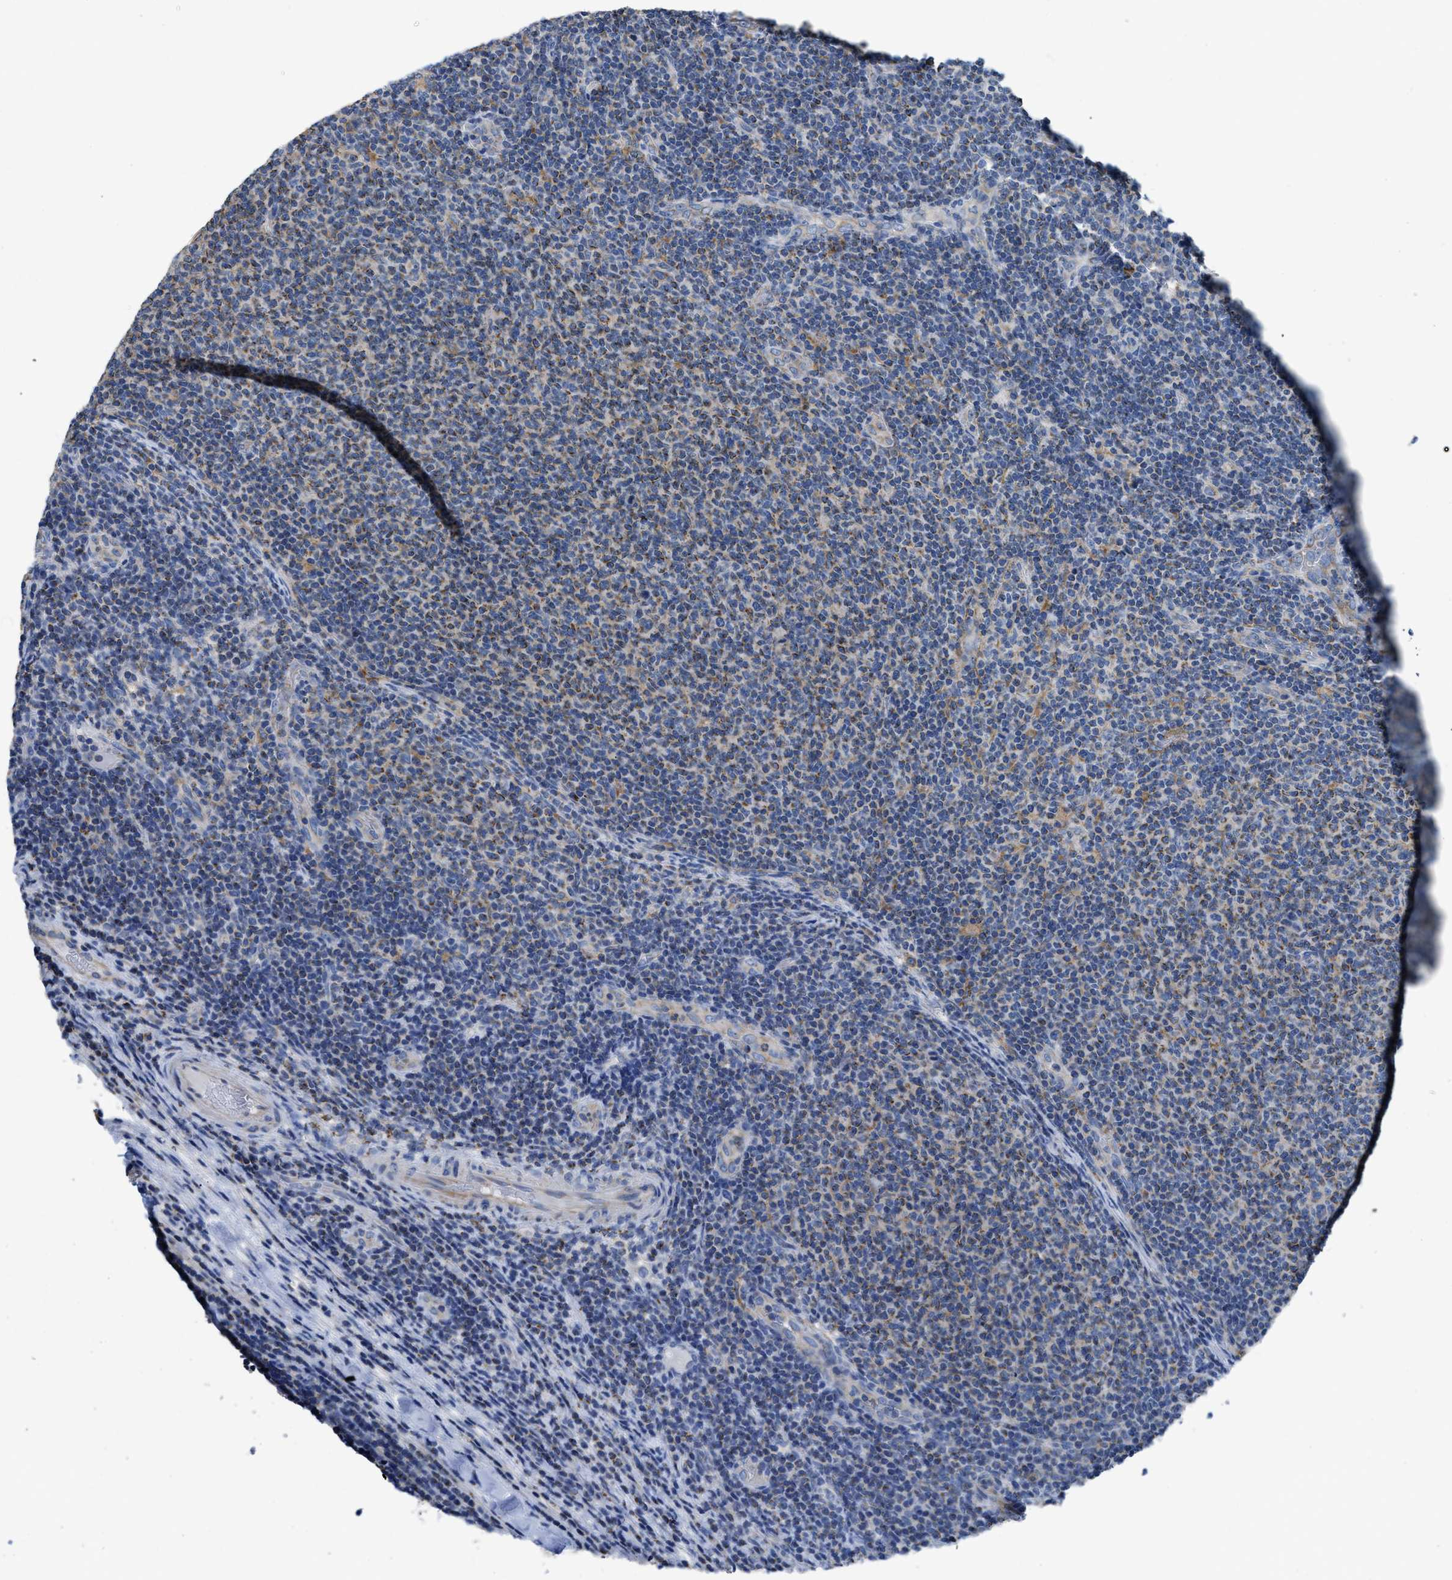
{"staining": {"intensity": "weak", "quantity": "25%-75%", "location": "cytoplasmic/membranous"}, "tissue": "lymphoma", "cell_type": "Tumor cells", "image_type": "cancer", "snomed": [{"axis": "morphology", "description": "Malignant lymphoma, non-Hodgkin's type, Low grade"}, {"axis": "topography", "description": "Lymph node"}], "caption": "About 25%-75% of tumor cells in malignant lymphoma, non-Hodgkin's type (low-grade) demonstrate weak cytoplasmic/membranous protein staining as visualized by brown immunohistochemical staining.", "gene": "SLC25A13", "patient": {"sex": "male", "age": 66}}